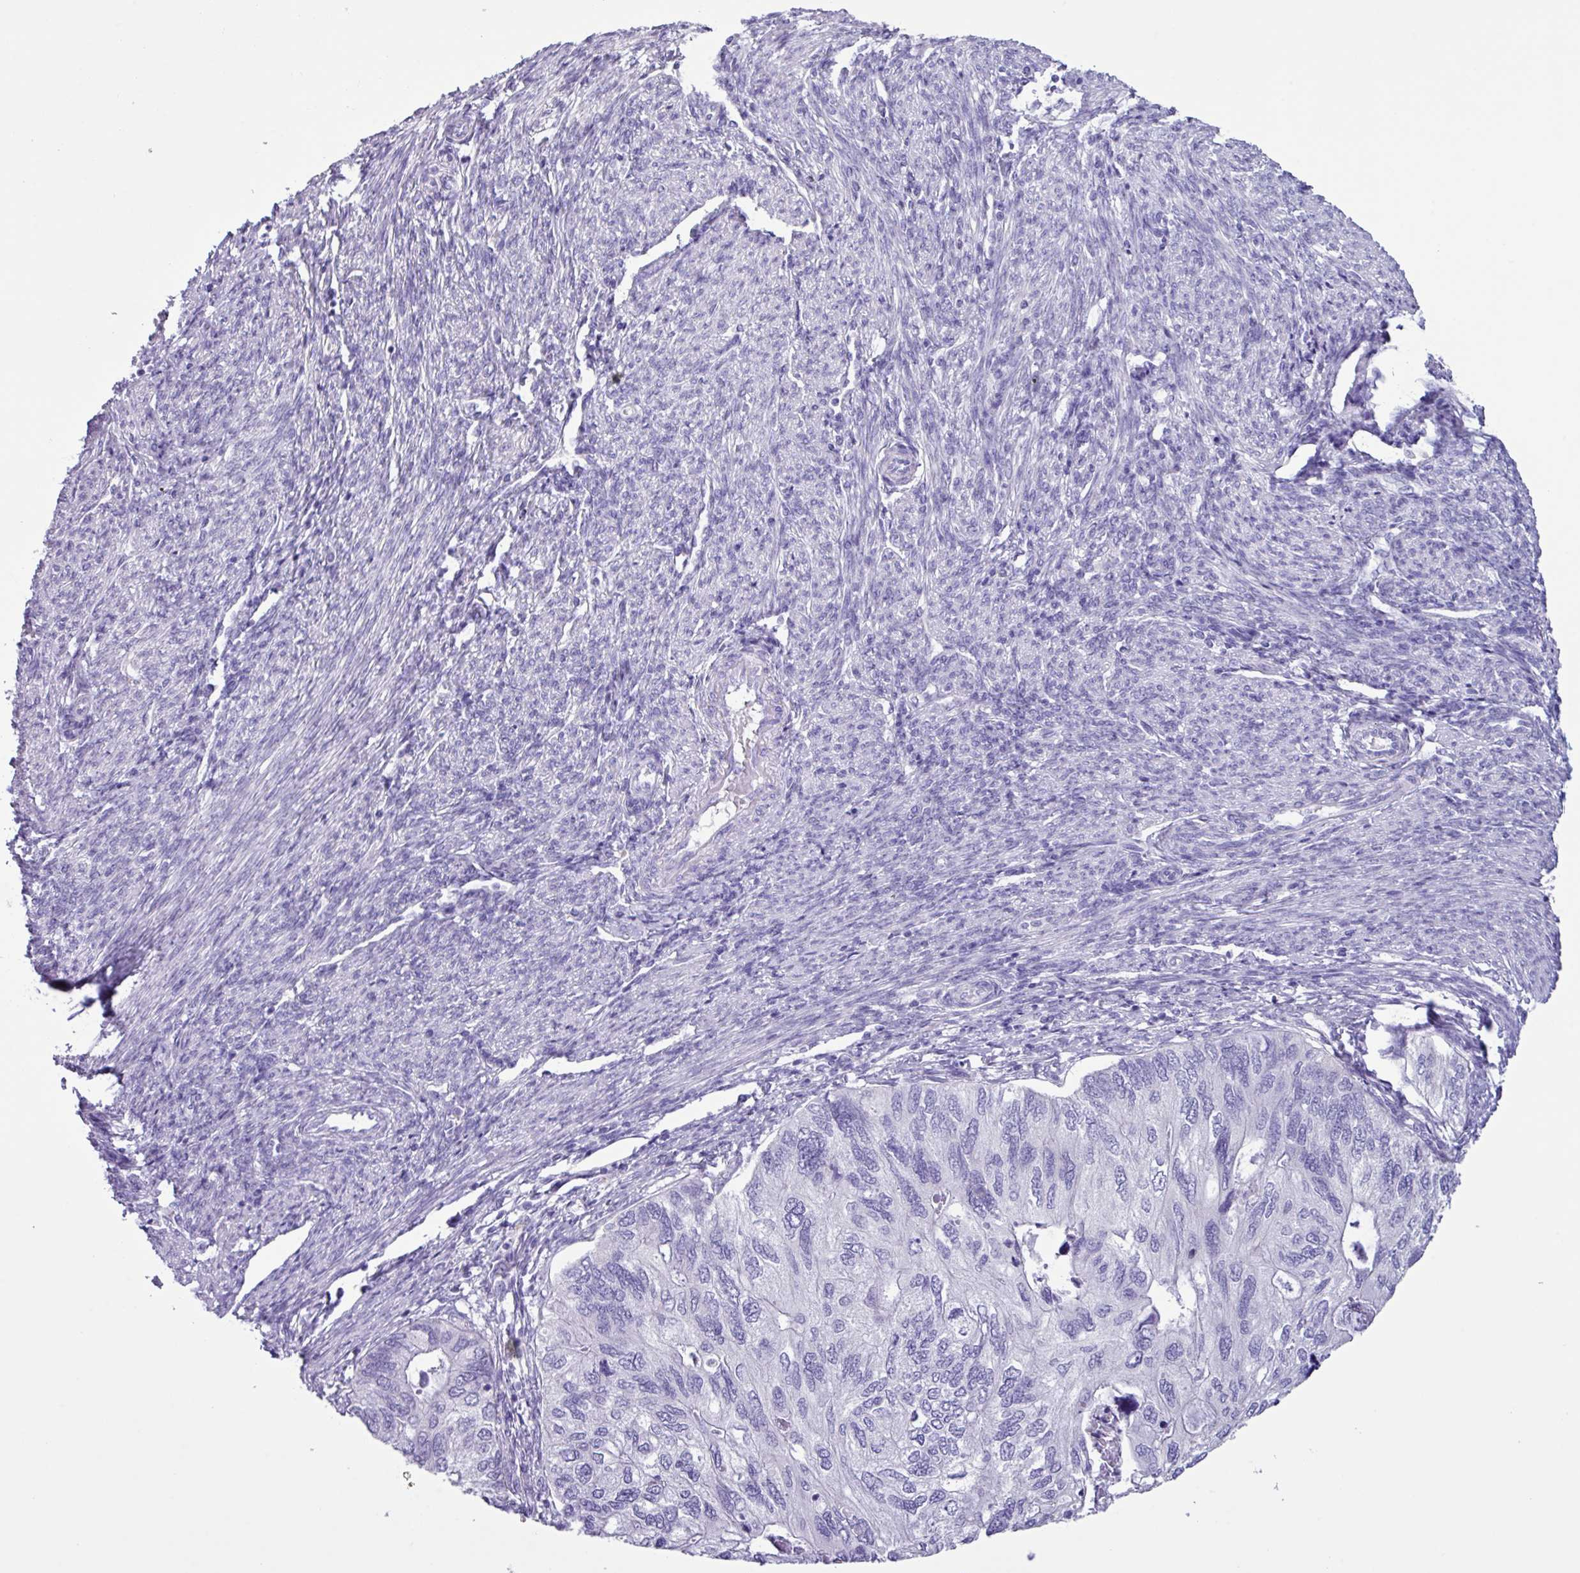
{"staining": {"intensity": "negative", "quantity": "none", "location": "none"}, "tissue": "endometrial cancer", "cell_type": "Tumor cells", "image_type": "cancer", "snomed": [{"axis": "morphology", "description": "Carcinoma, NOS"}, {"axis": "topography", "description": "Uterus"}], "caption": "IHC micrograph of endometrial cancer (carcinoma) stained for a protein (brown), which exhibits no positivity in tumor cells.", "gene": "AGO3", "patient": {"sex": "female", "age": 76}}